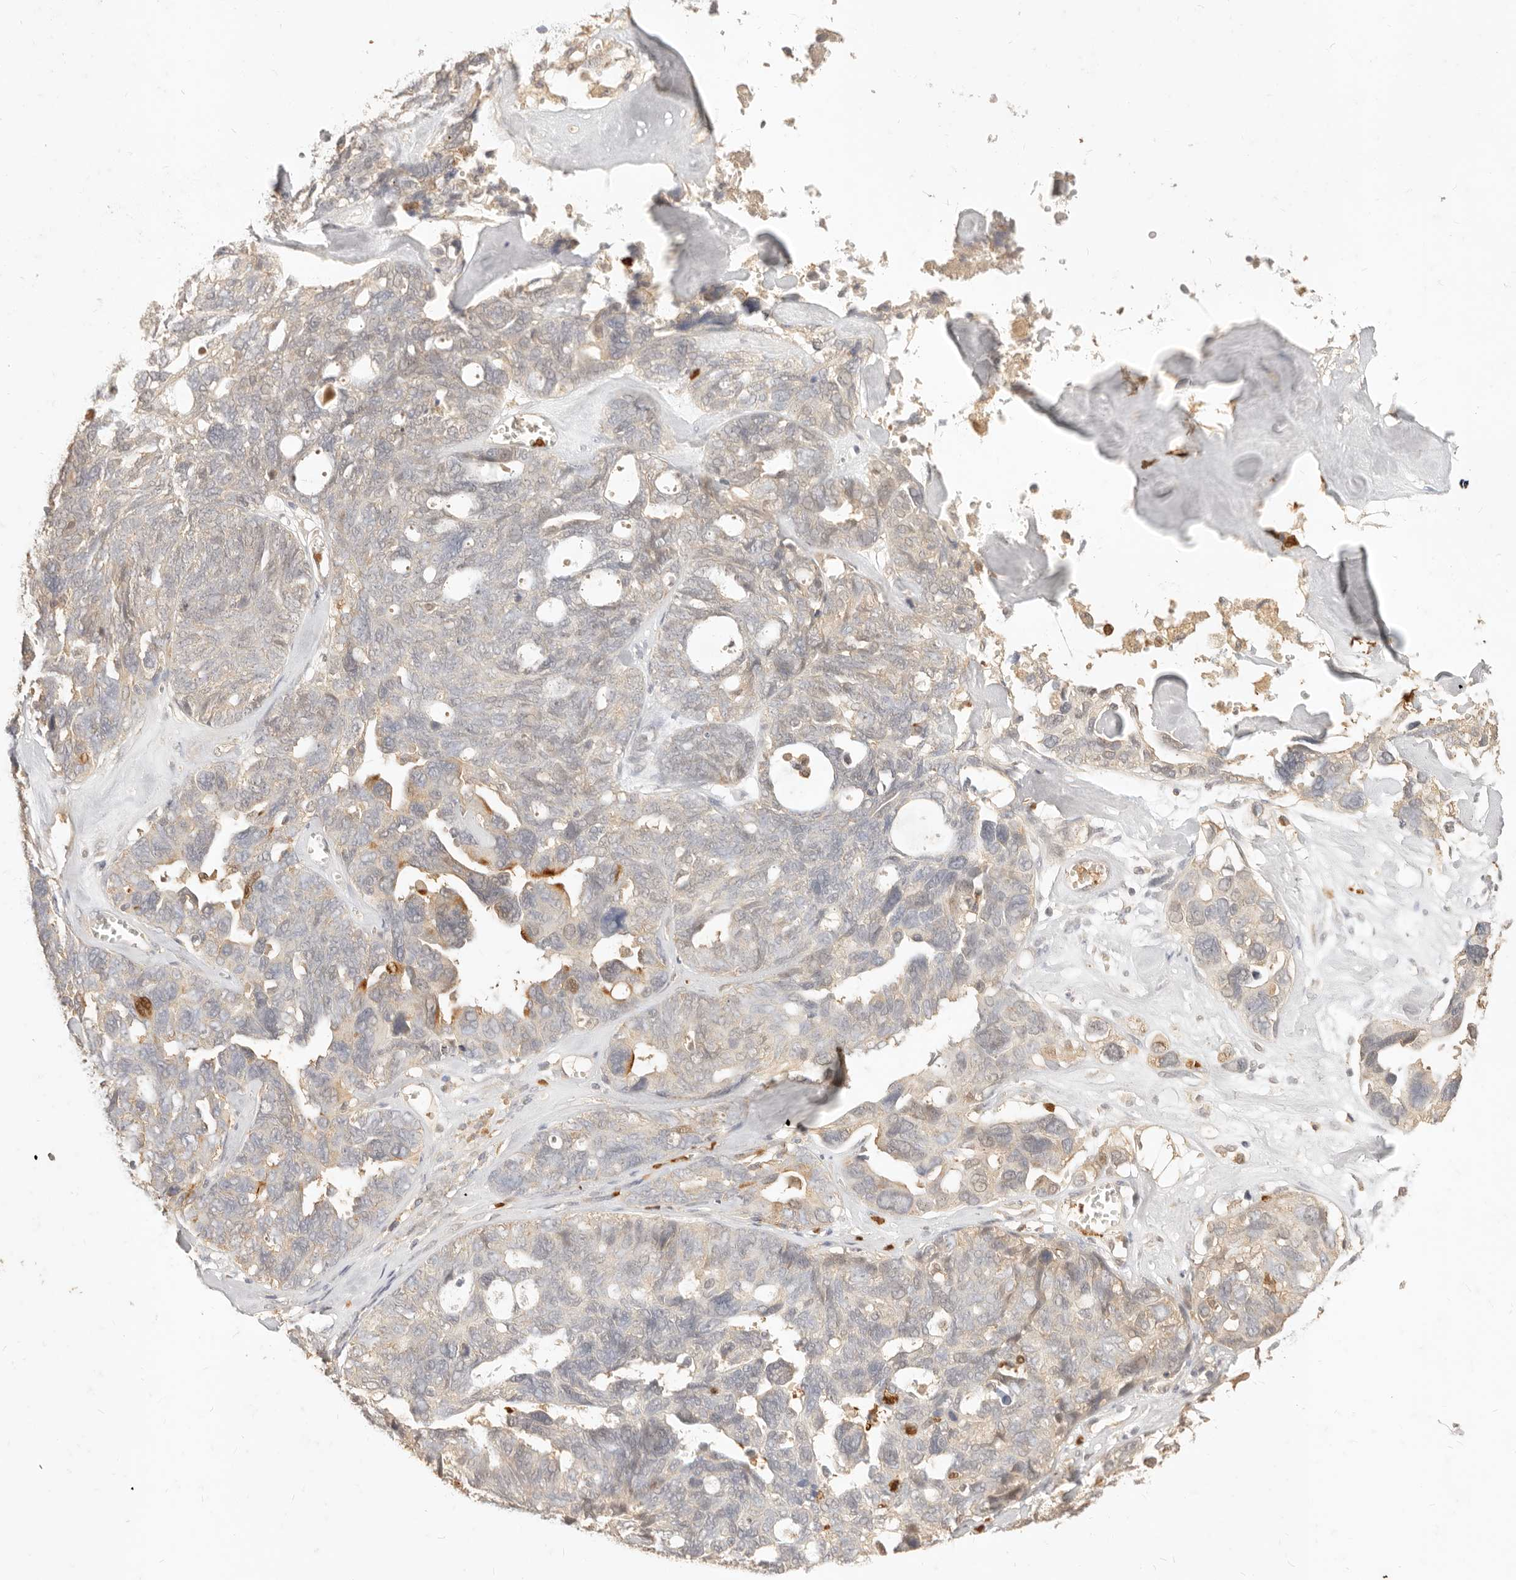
{"staining": {"intensity": "moderate", "quantity": "<25%", "location": "cytoplasmic/membranous"}, "tissue": "ovarian cancer", "cell_type": "Tumor cells", "image_type": "cancer", "snomed": [{"axis": "morphology", "description": "Cystadenocarcinoma, serous, NOS"}, {"axis": "topography", "description": "Ovary"}], "caption": "A high-resolution photomicrograph shows immunohistochemistry (IHC) staining of ovarian cancer (serous cystadenocarcinoma), which demonstrates moderate cytoplasmic/membranous positivity in approximately <25% of tumor cells. The staining is performed using DAB (3,3'-diaminobenzidine) brown chromogen to label protein expression. The nuclei are counter-stained blue using hematoxylin.", "gene": "TMTC2", "patient": {"sex": "female", "age": 79}}